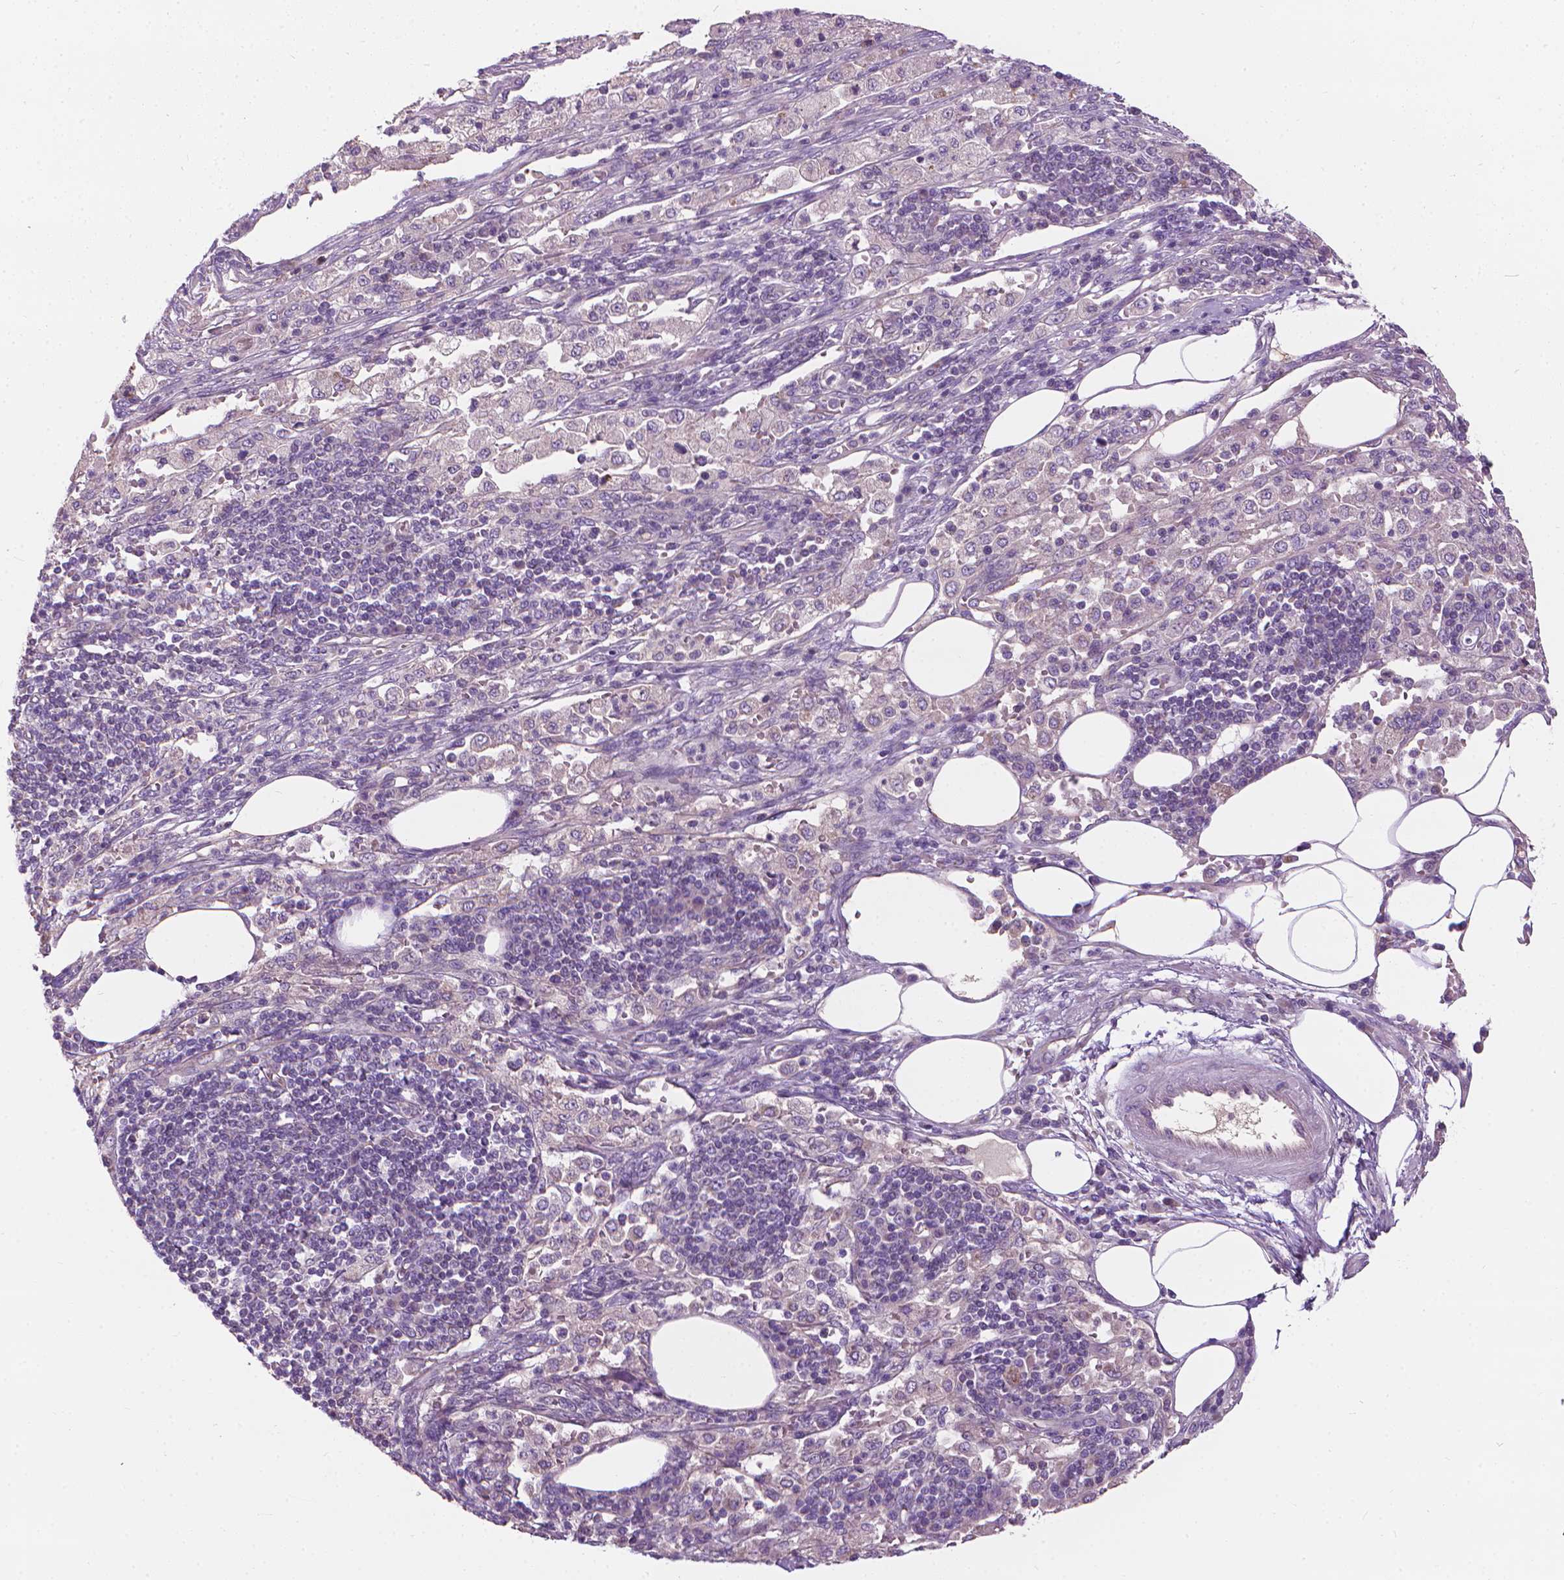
{"staining": {"intensity": "negative", "quantity": "none", "location": "none"}, "tissue": "pancreatic cancer", "cell_type": "Tumor cells", "image_type": "cancer", "snomed": [{"axis": "morphology", "description": "Adenocarcinoma, NOS"}, {"axis": "topography", "description": "Pancreas"}], "caption": "Immunohistochemical staining of pancreatic cancer displays no significant staining in tumor cells.", "gene": "RIIAD1", "patient": {"sex": "female", "age": 61}}